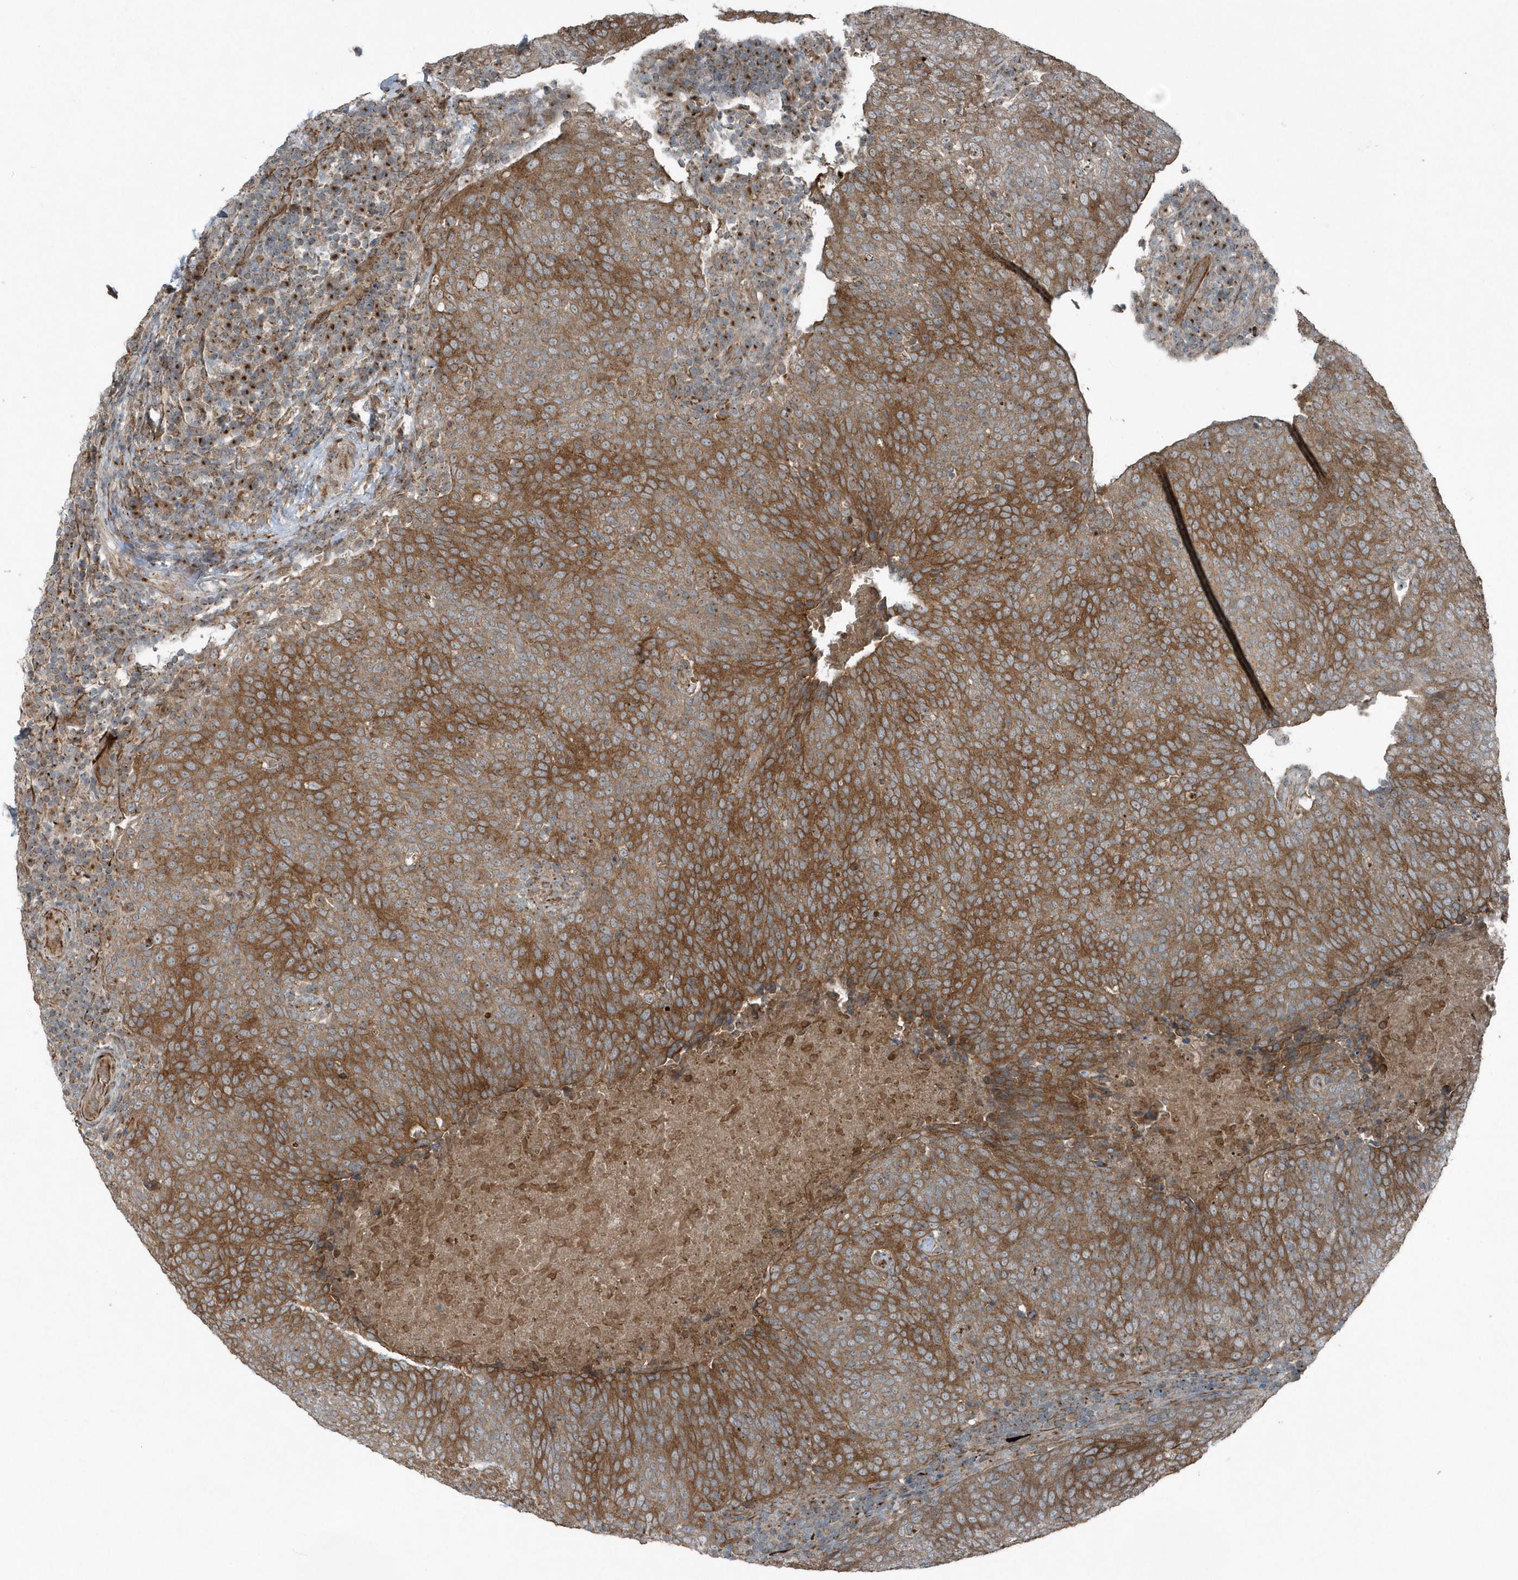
{"staining": {"intensity": "moderate", "quantity": ">75%", "location": "cytoplasmic/membranous"}, "tissue": "head and neck cancer", "cell_type": "Tumor cells", "image_type": "cancer", "snomed": [{"axis": "morphology", "description": "Squamous cell carcinoma, NOS"}, {"axis": "morphology", "description": "Squamous cell carcinoma, metastatic, NOS"}, {"axis": "topography", "description": "Lymph node"}, {"axis": "topography", "description": "Head-Neck"}], "caption": "A brown stain labels moderate cytoplasmic/membranous expression of a protein in head and neck metastatic squamous cell carcinoma tumor cells.", "gene": "GCC2", "patient": {"sex": "male", "age": 62}}